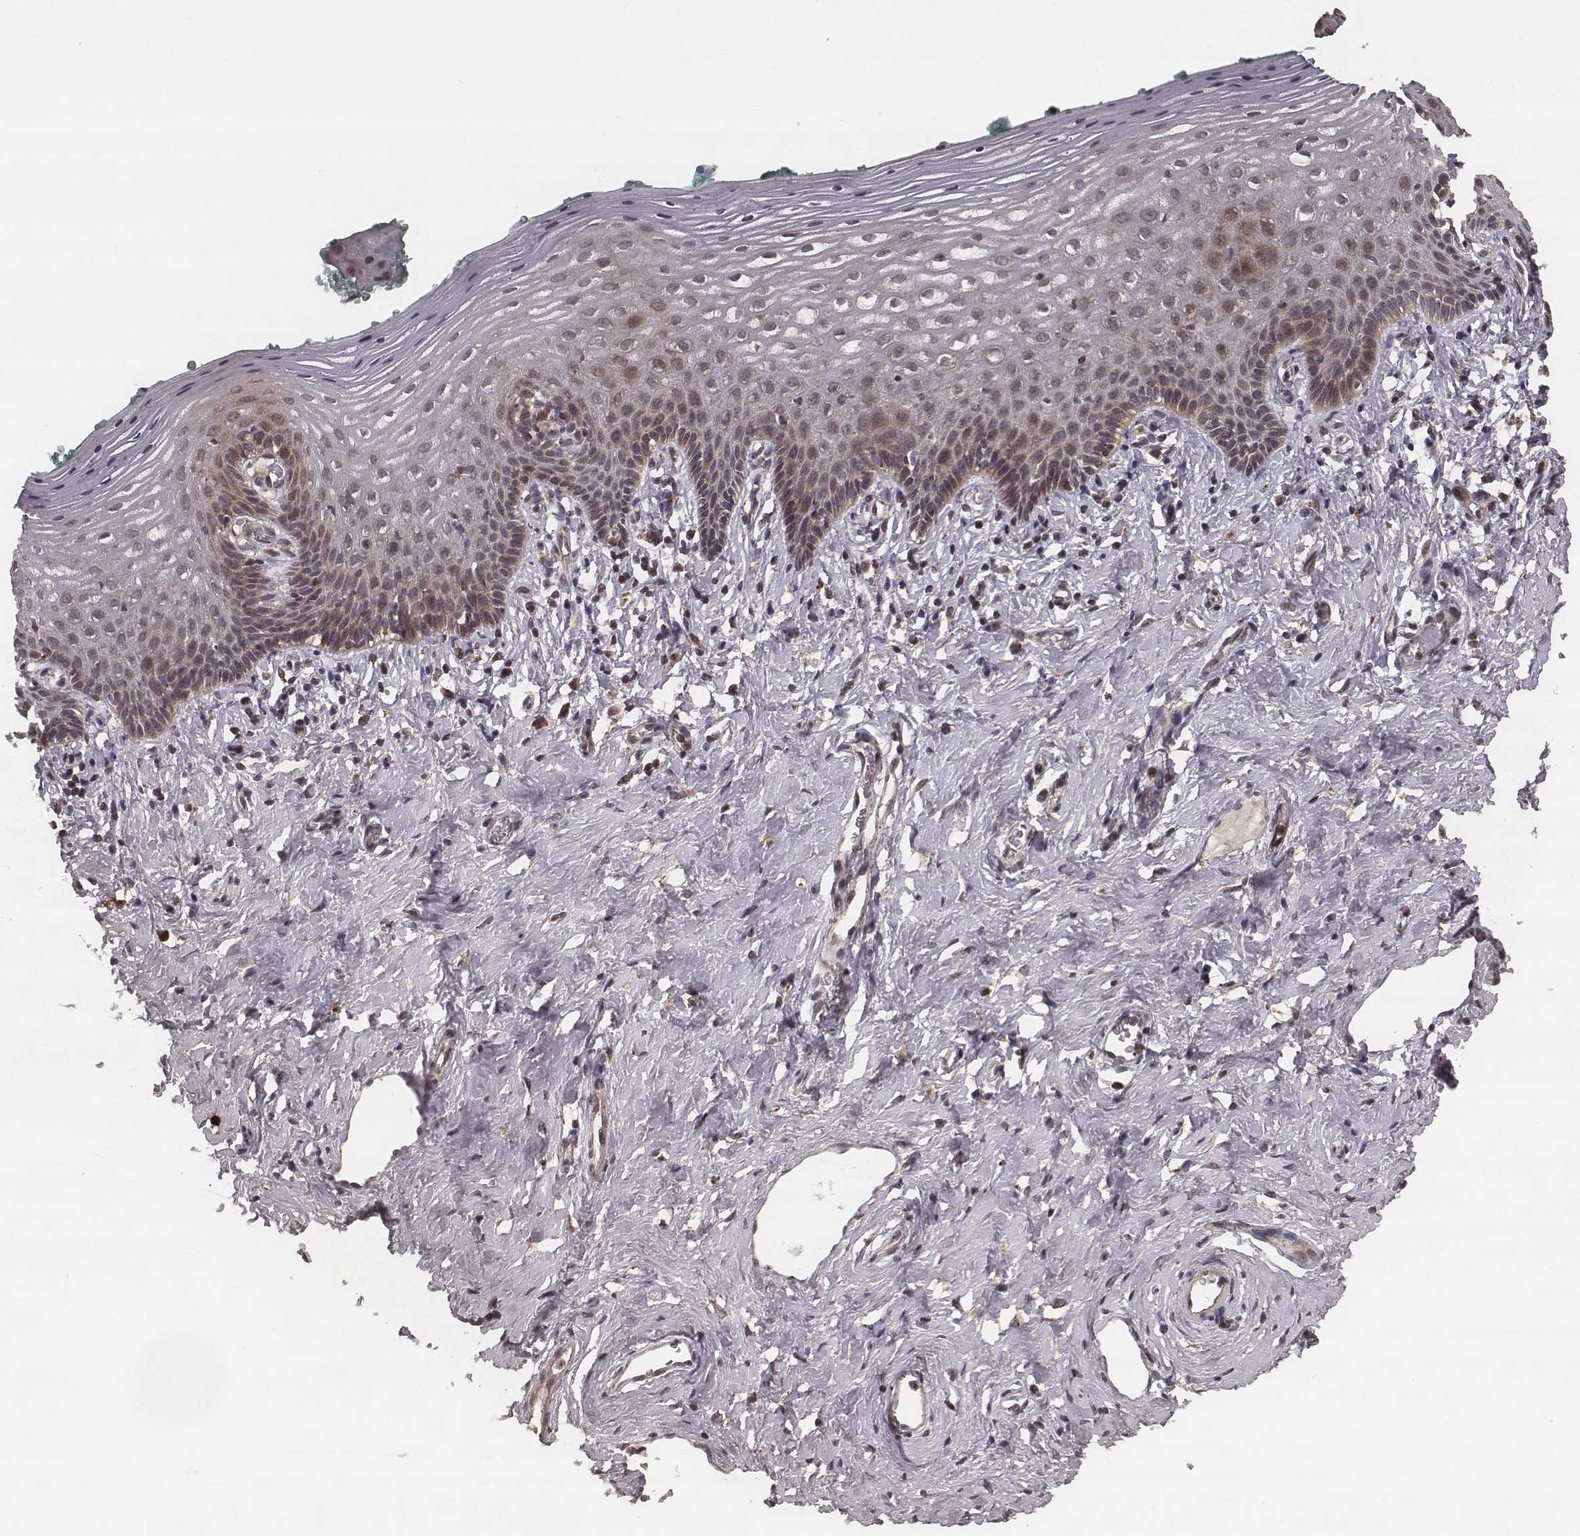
{"staining": {"intensity": "moderate", "quantity": "25%-75%", "location": "cytoplasmic/membranous"}, "tissue": "vagina", "cell_type": "Squamous epithelial cells", "image_type": "normal", "snomed": [{"axis": "morphology", "description": "Normal tissue, NOS"}, {"axis": "topography", "description": "Vagina"}], "caption": "IHC (DAB) staining of normal vagina exhibits moderate cytoplasmic/membranous protein expression in about 25%-75% of squamous epithelial cells.", "gene": "ZDHHC21", "patient": {"sex": "female", "age": 42}}